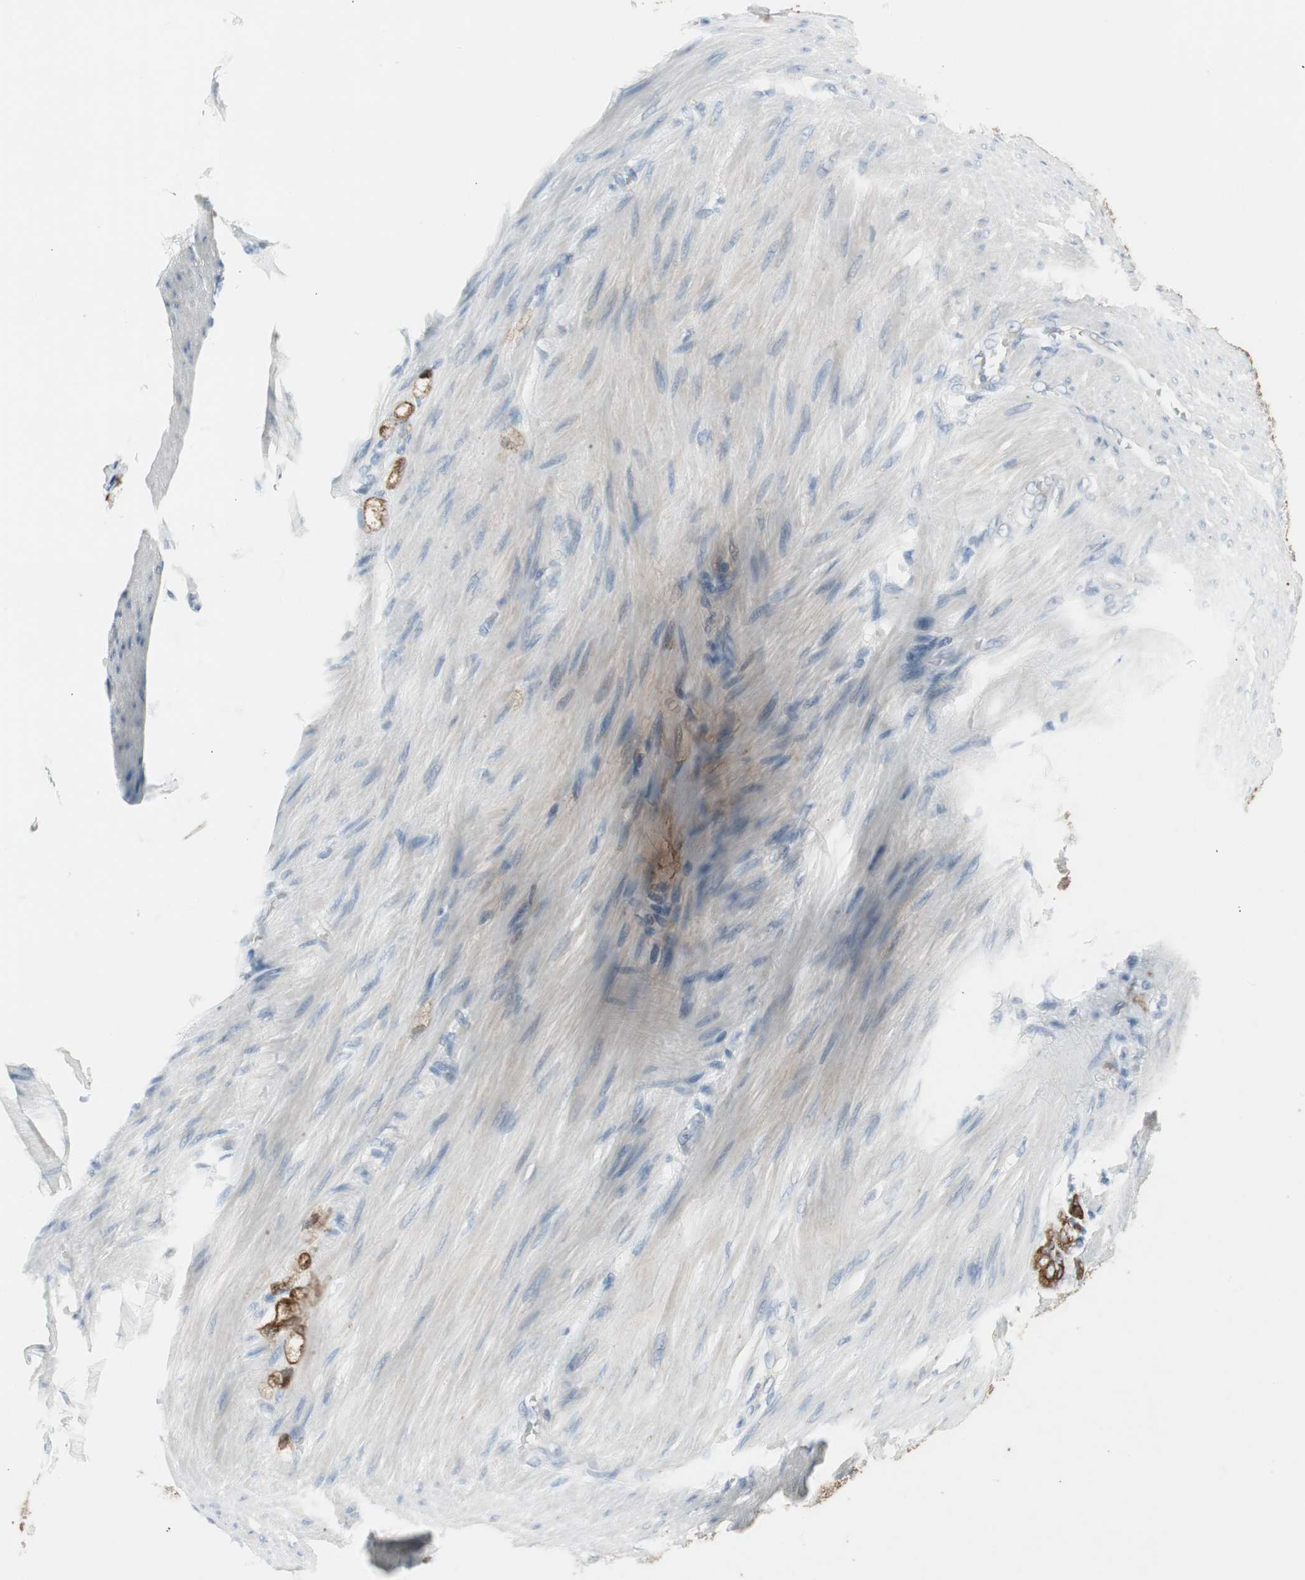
{"staining": {"intensity": "strong", "quantity": ">75%", "location": "cytoplasmic/membranous"}, "tissue": "stomach cancer", "cell_type": "Tumor cells", "image_type": "cancer", "snomed": [{"axis": "morphology", "description": "Adenocarcinoma, NOS"}, {"axis": "topography", "description": "Stomach"}], "caption": "A histopathology image of human stomach cancer stained for a protein displays strong cytoplasmic/membranous brown staining in tumor cells.", "gene": "AGR2", "patient": {"sex": "male", "age": 82}}